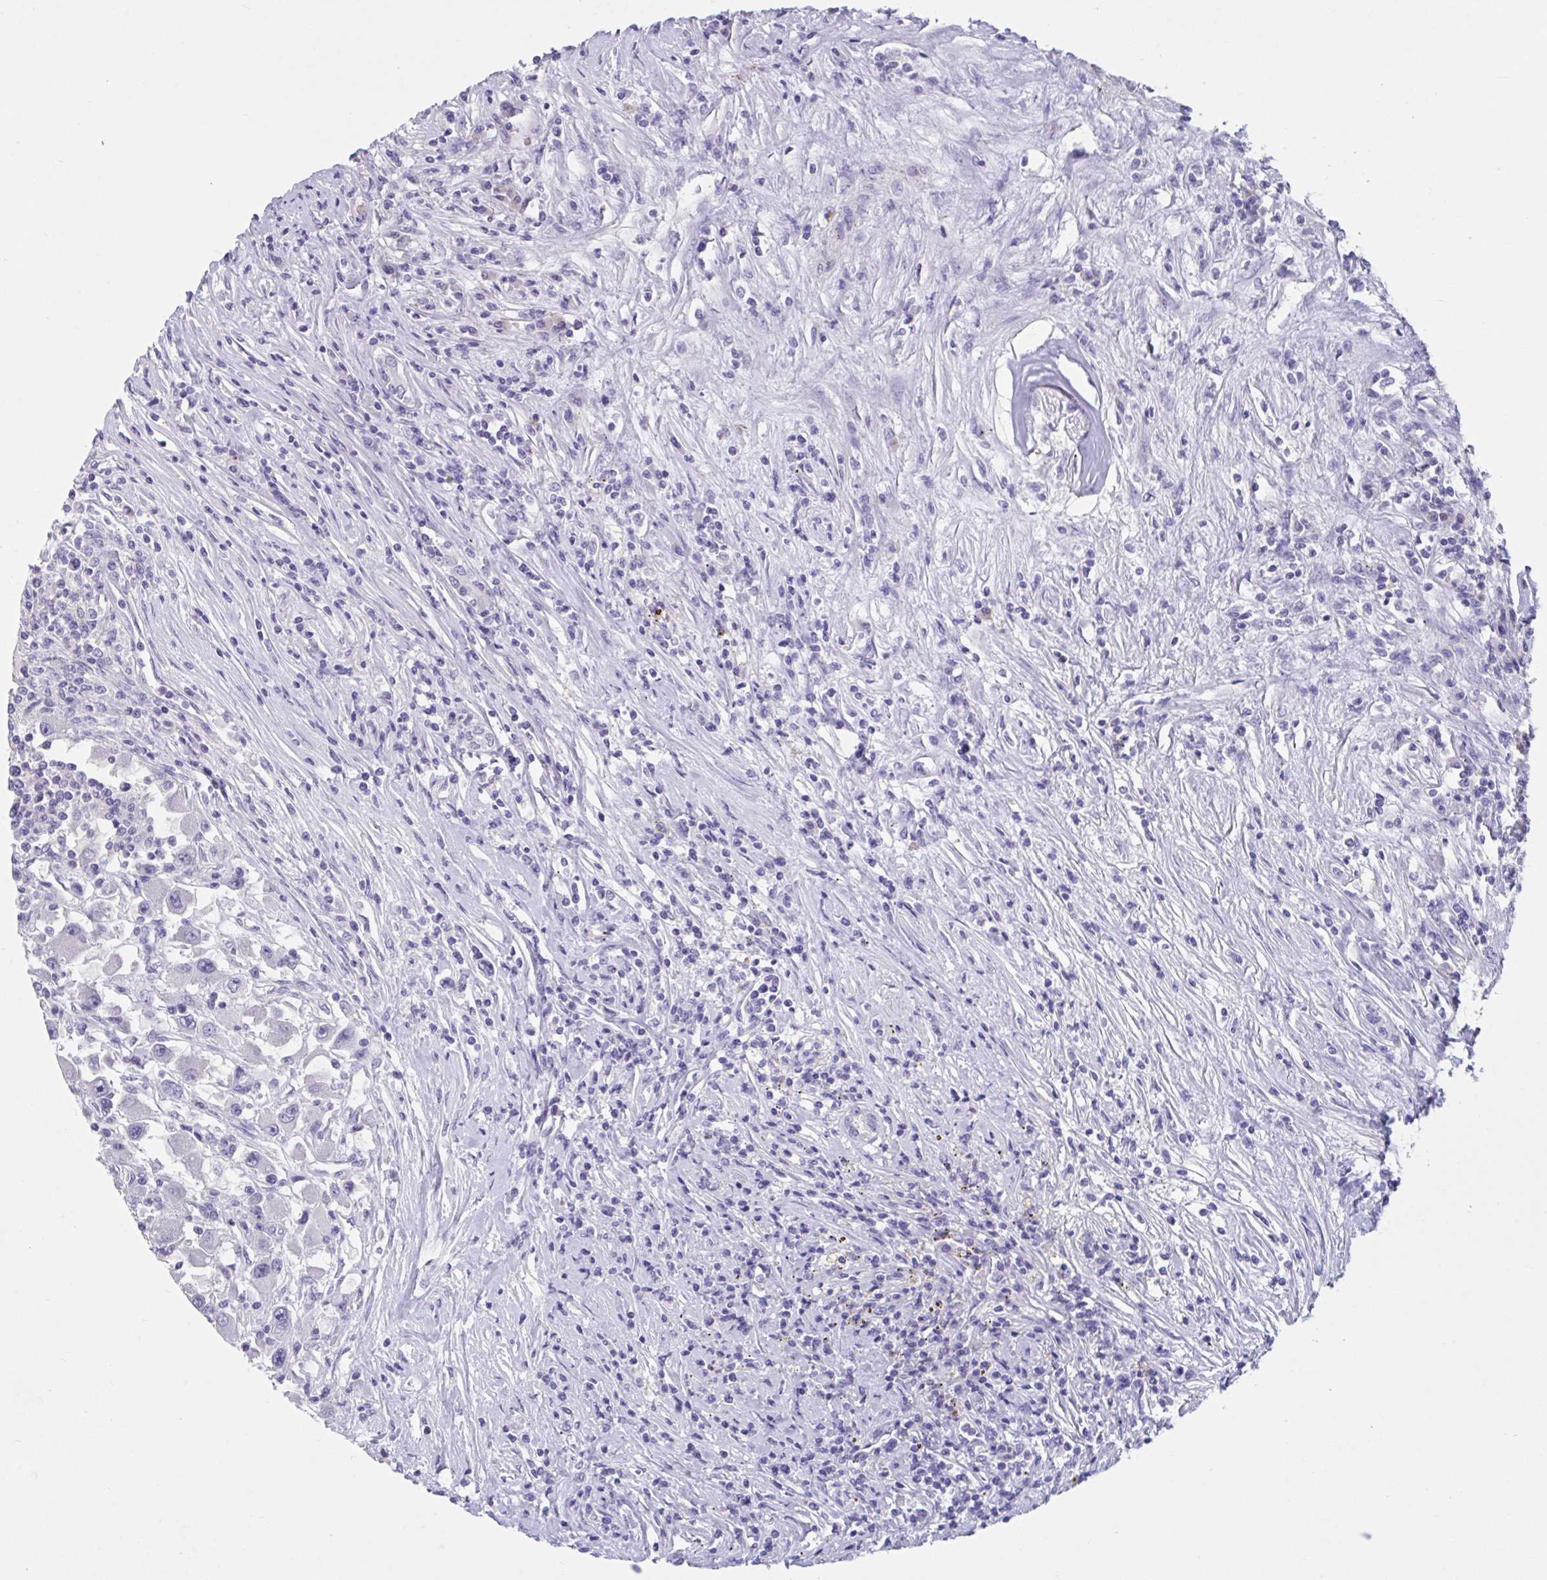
{"staining": {"intensity": "negative", "quantity": "none", "location": "none"}, "tissue": "renal cancer", "cell_type": "Tumor cells", "image_type": "cancer", "snomed": [{"axis": "morphology", "description": "Adenocarcinoma, NOS"}, {"axis": "topography", "description": "Kidney"}], "caption": "An image of human renal cancer (adenocarcinoma) is negative for staining in tumor cells.", "gene": "GPR162", "patient": {"sex": "female", "age": 67}}